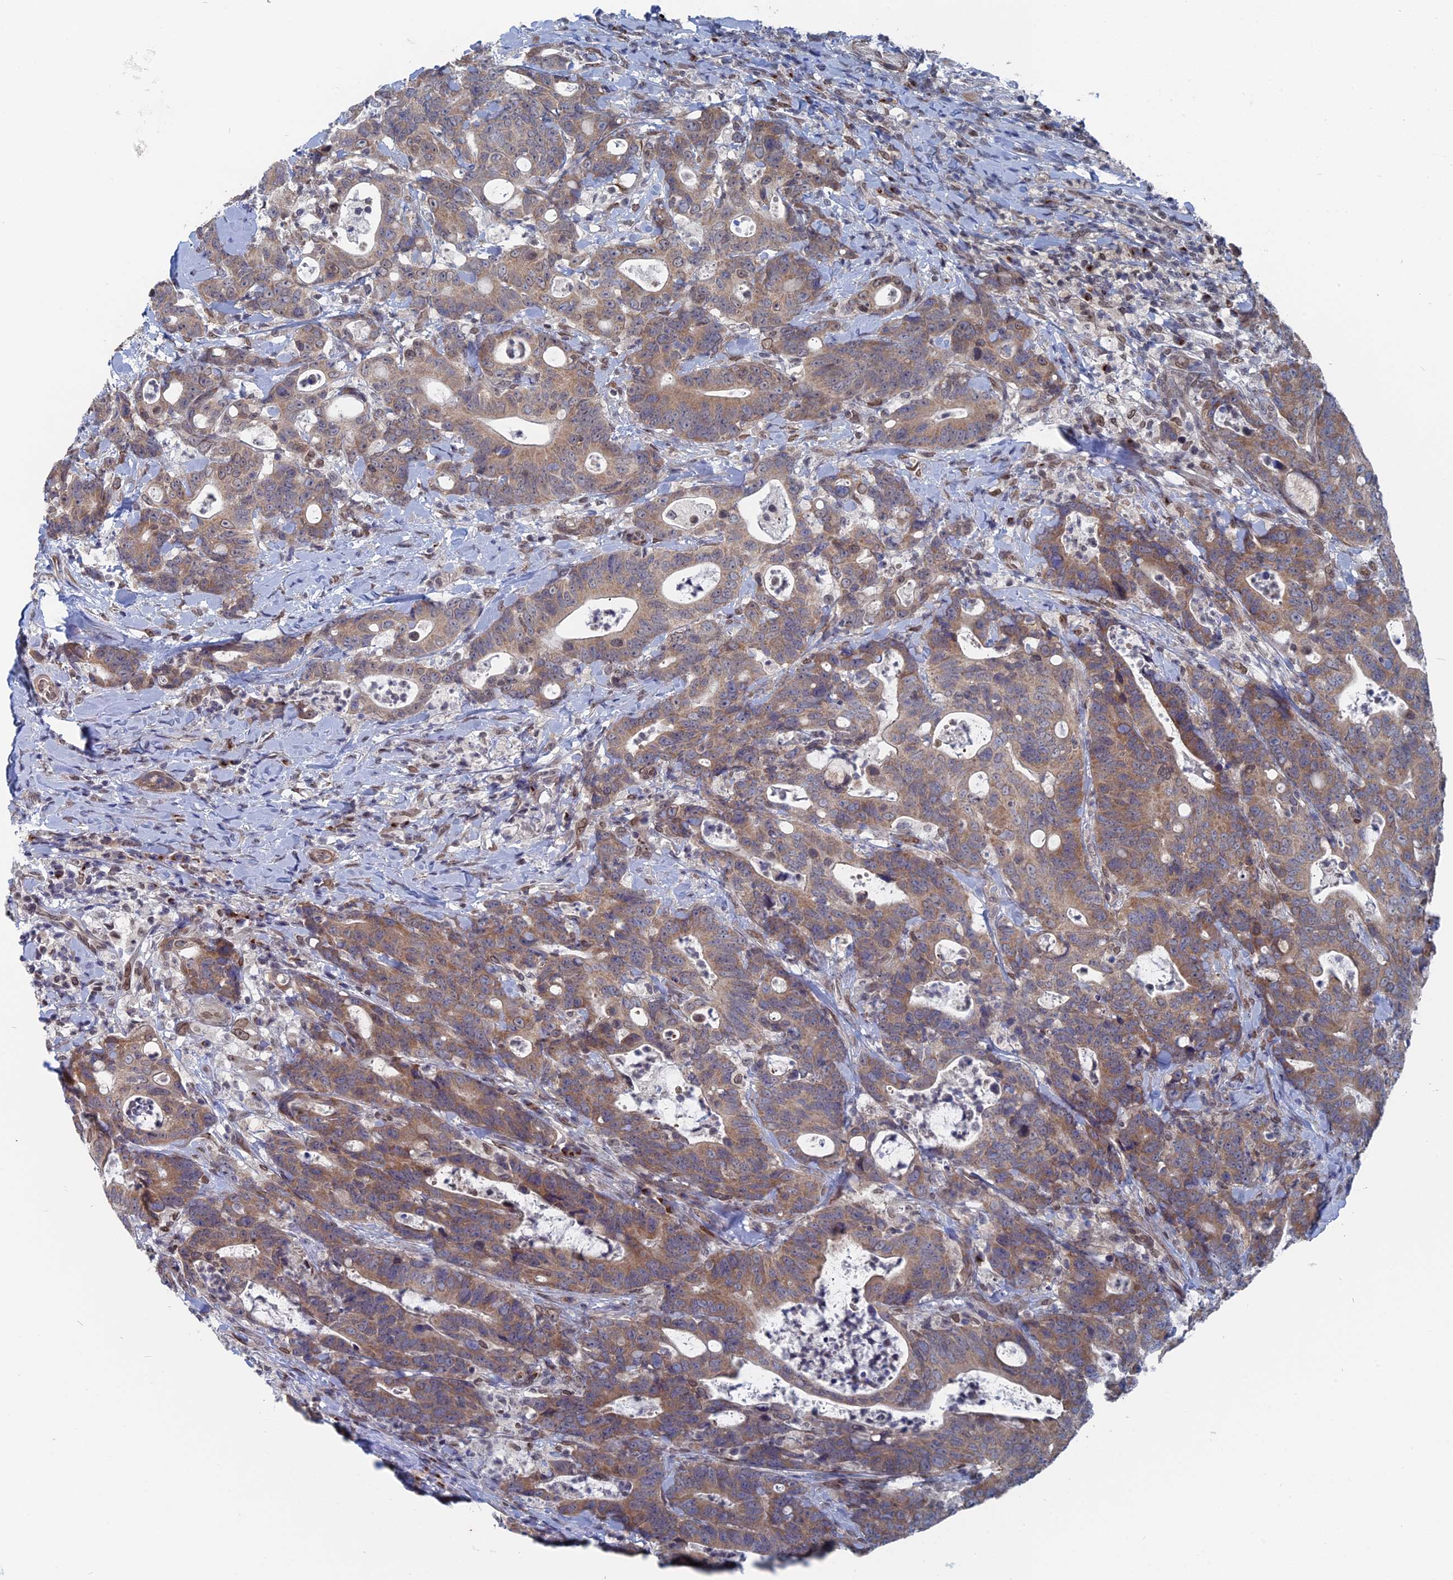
{"staining": {"intensity": "moderate", "quantity": ">75%", "location": "cytoplasmic/membranous"}, "tissue": "colorectal cancer", "cell_type": "Tumor cells", "image_type": "cancer", "snomed": [{"axis": "morphology", "description": "Adenocarcinoma, NOS"}, {"axis": "topography", "description": "Colon"}], "caption": "Protein analysis of colorectal adenocarcinoma tissue reveals moderate cytoplasmic/membranous positivity in about >75% of tumor cells. (DAB (3,3'-diaminobenzidine) IHC, brown staining for protein, blue staining for nuclei).", "gene": "MTRF1", "patient": {"sex": "female", "age": 82}}